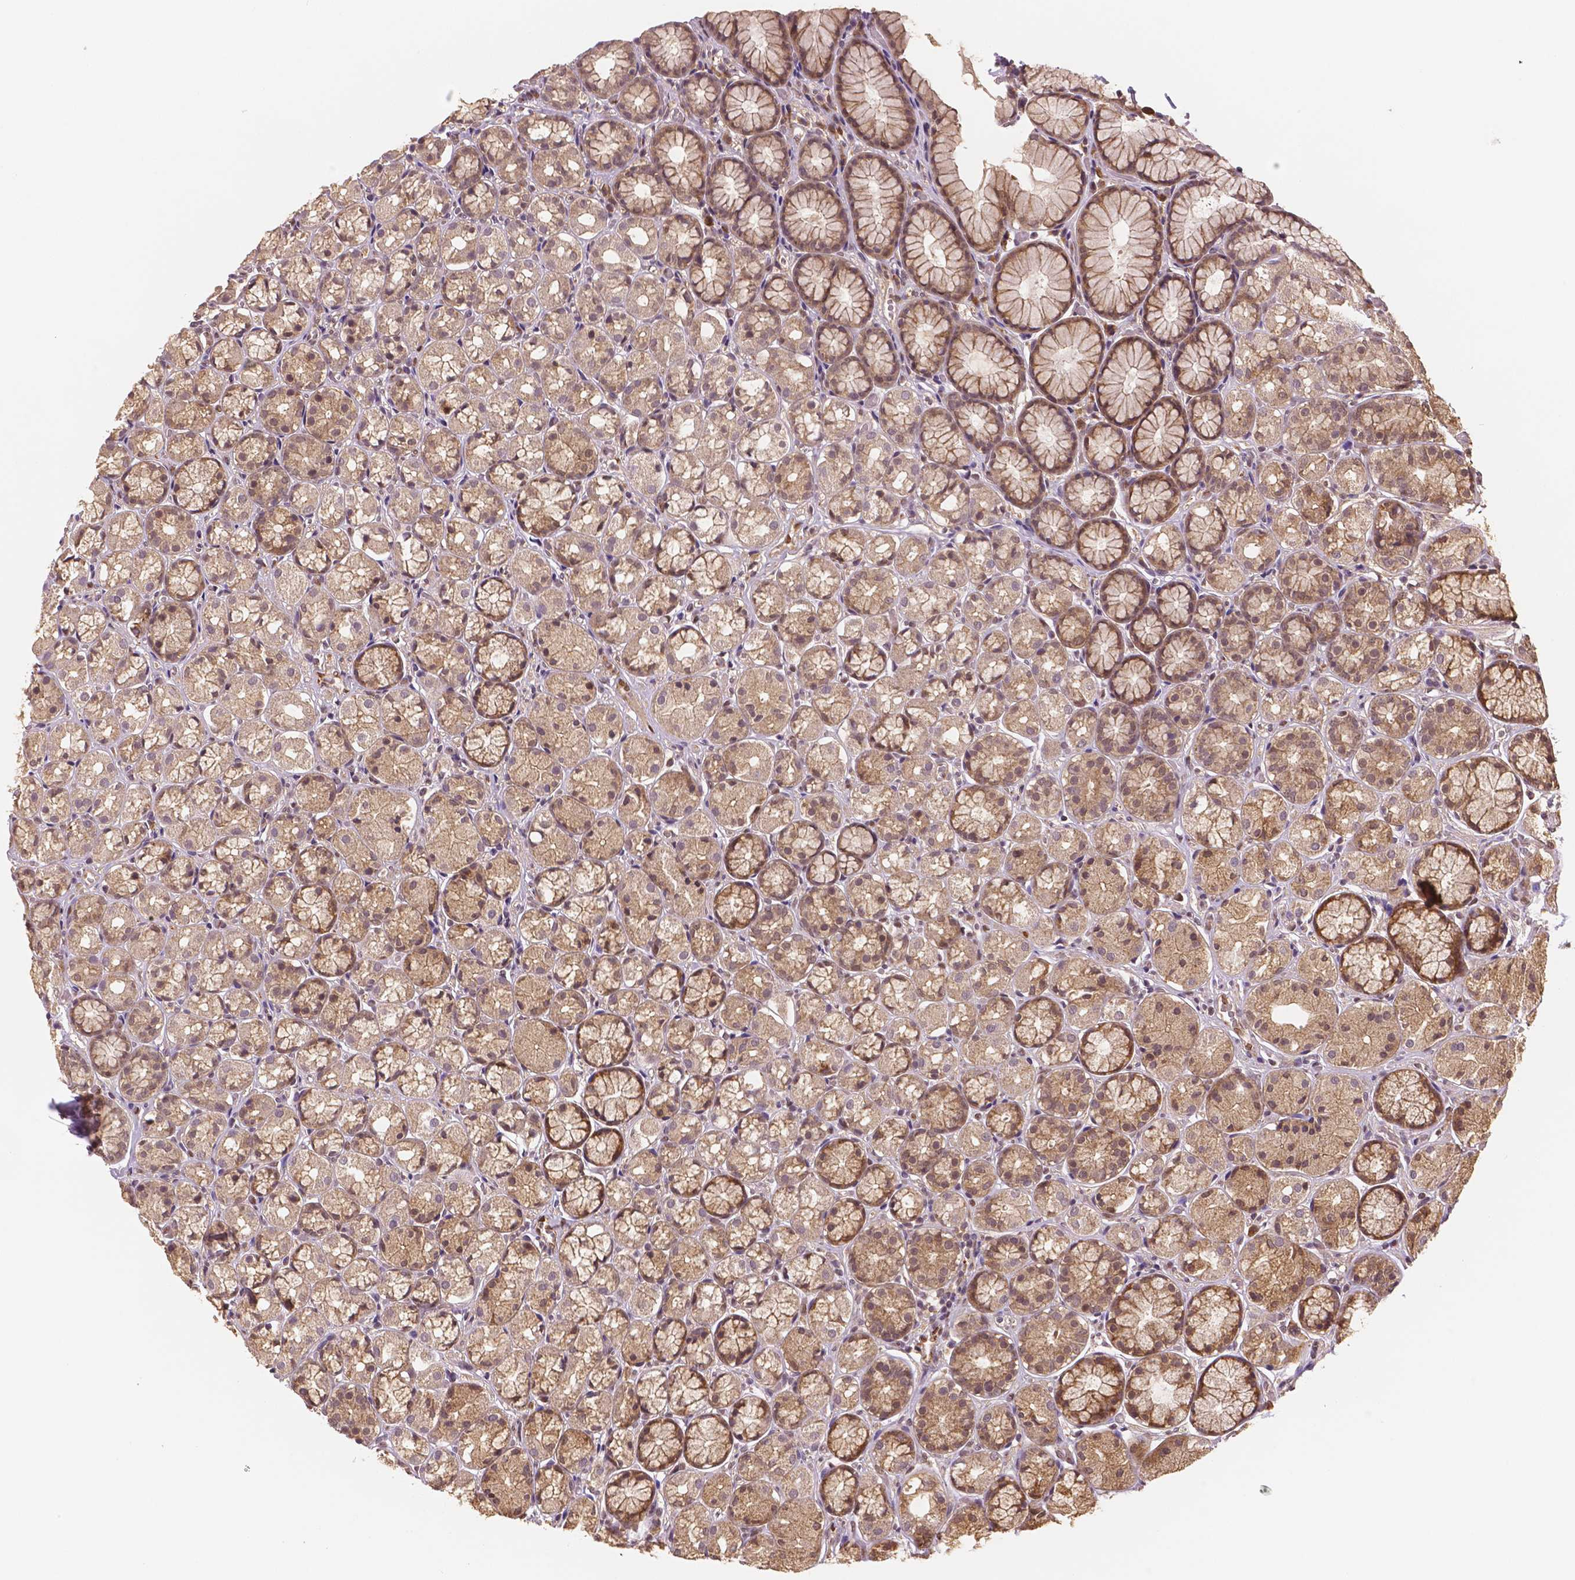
{"staining": {"intensity": "moderate", "quantity": ">75%", "location": "cytoplasmic/membranous"}, "tissue": "stomach", "cell_type": "Glandular cells", "image_type": "normal", "snomed": [{"axis": "morphology", "description": "Normal tissue, NOS"}, {"axis": "topography", "description": "Stomach"}], "caption": "Unremarkable stomach displays moderate cytoplasmic/membranous expression in approximately >75% of glandular cells, visualized by immunohistochemistry.", "gene": "STAT3", "patient": {"sex": "male", "age": 70}}